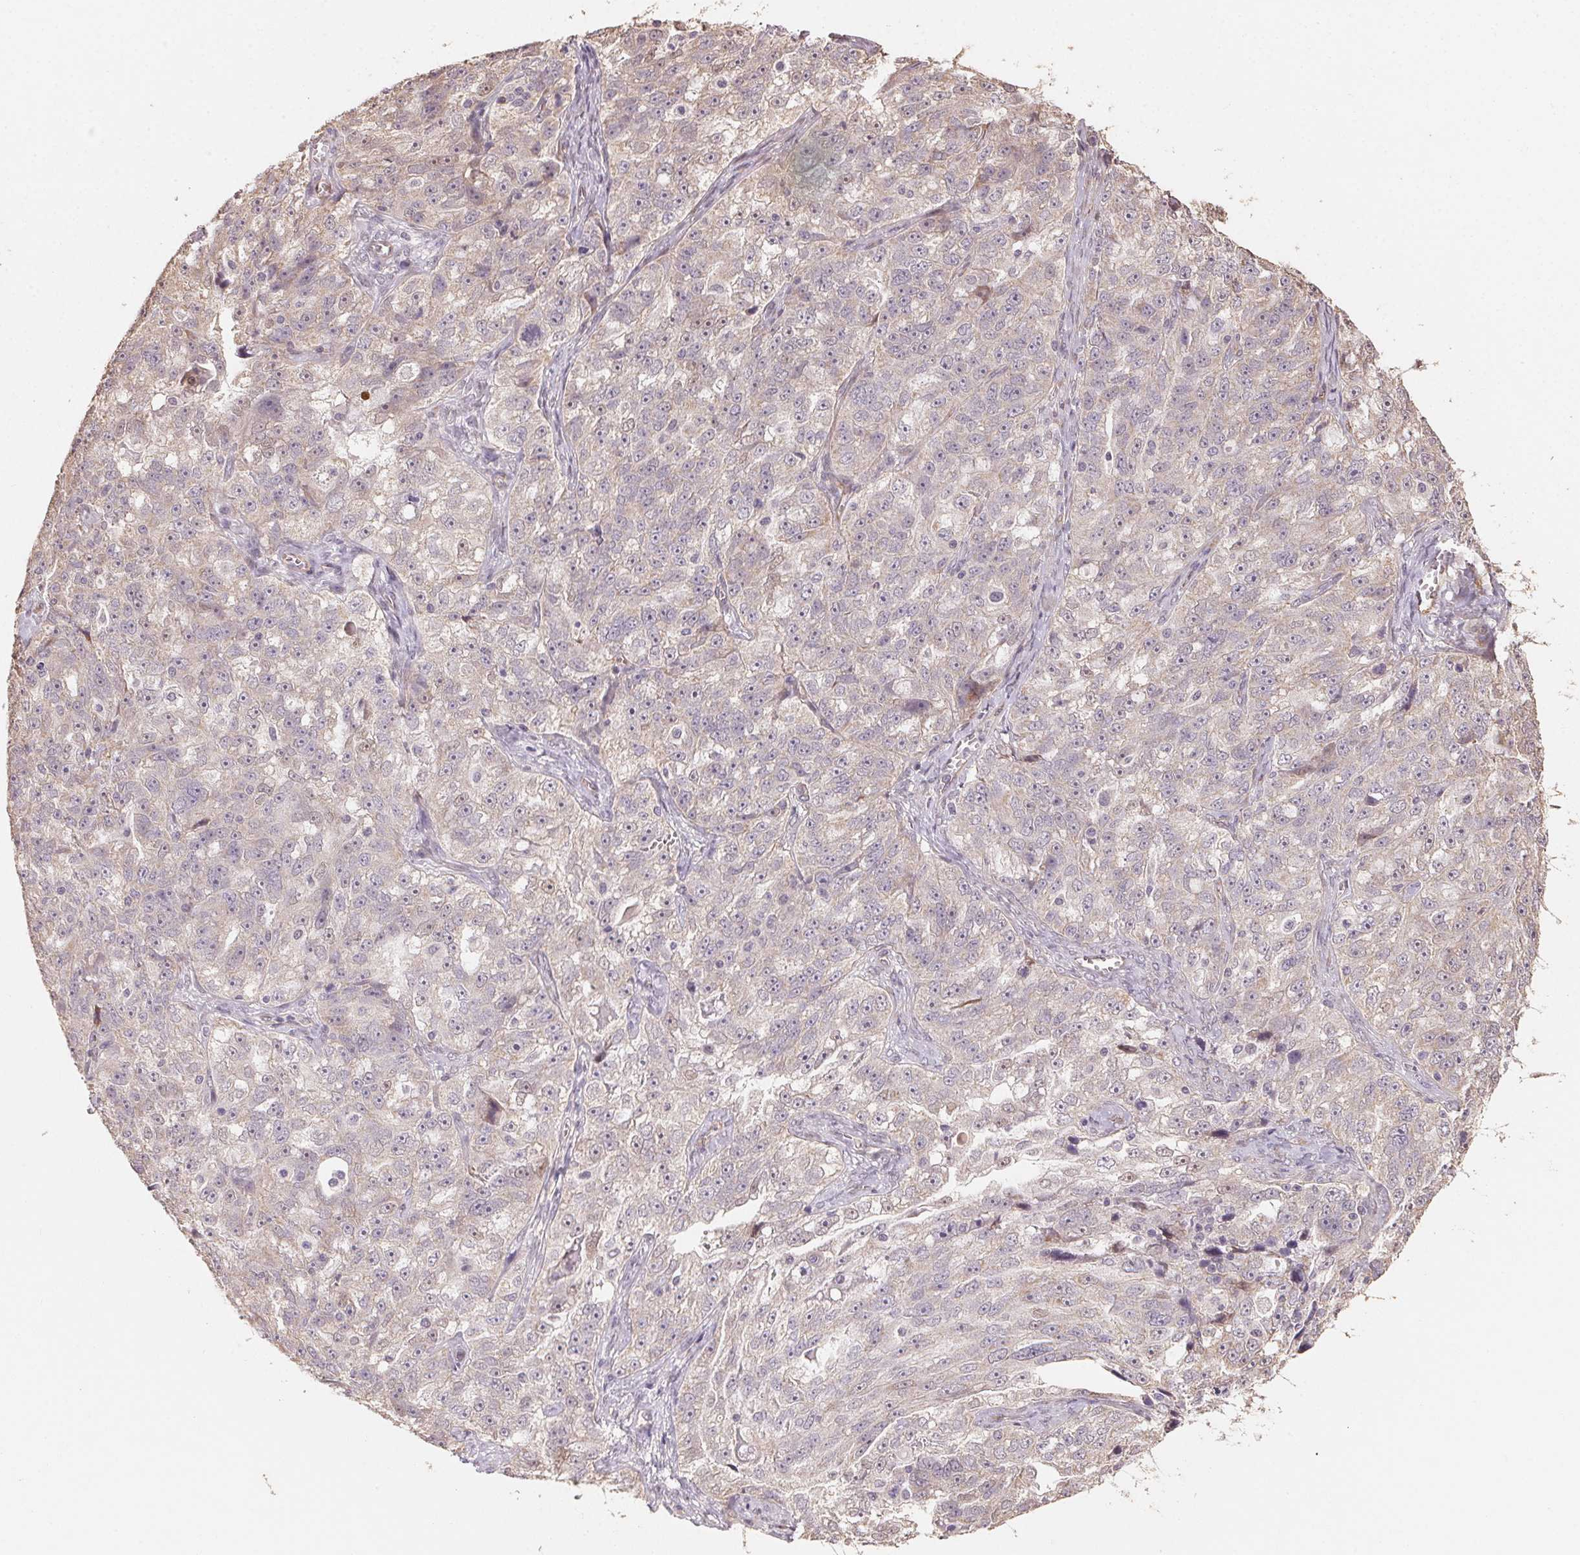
{"staining": {"intensity": "negative", "quantity": "none", "location": "none"}, "tissue": "ovarian cancer", "cell_type": "Tumor cells", "image_type": "cancer", "snomed": [{"axis": "morphology", "description": "Cystadenocarcinoma, serous, NOS"}, {"axis": "topography", "description": "Ovary"}], "caption": "IHC of human ovarian cancer demonstrates no positivity in tumor cells.", "gene": "TMEM222", "patient": {"sex": "female", "age": 51}}